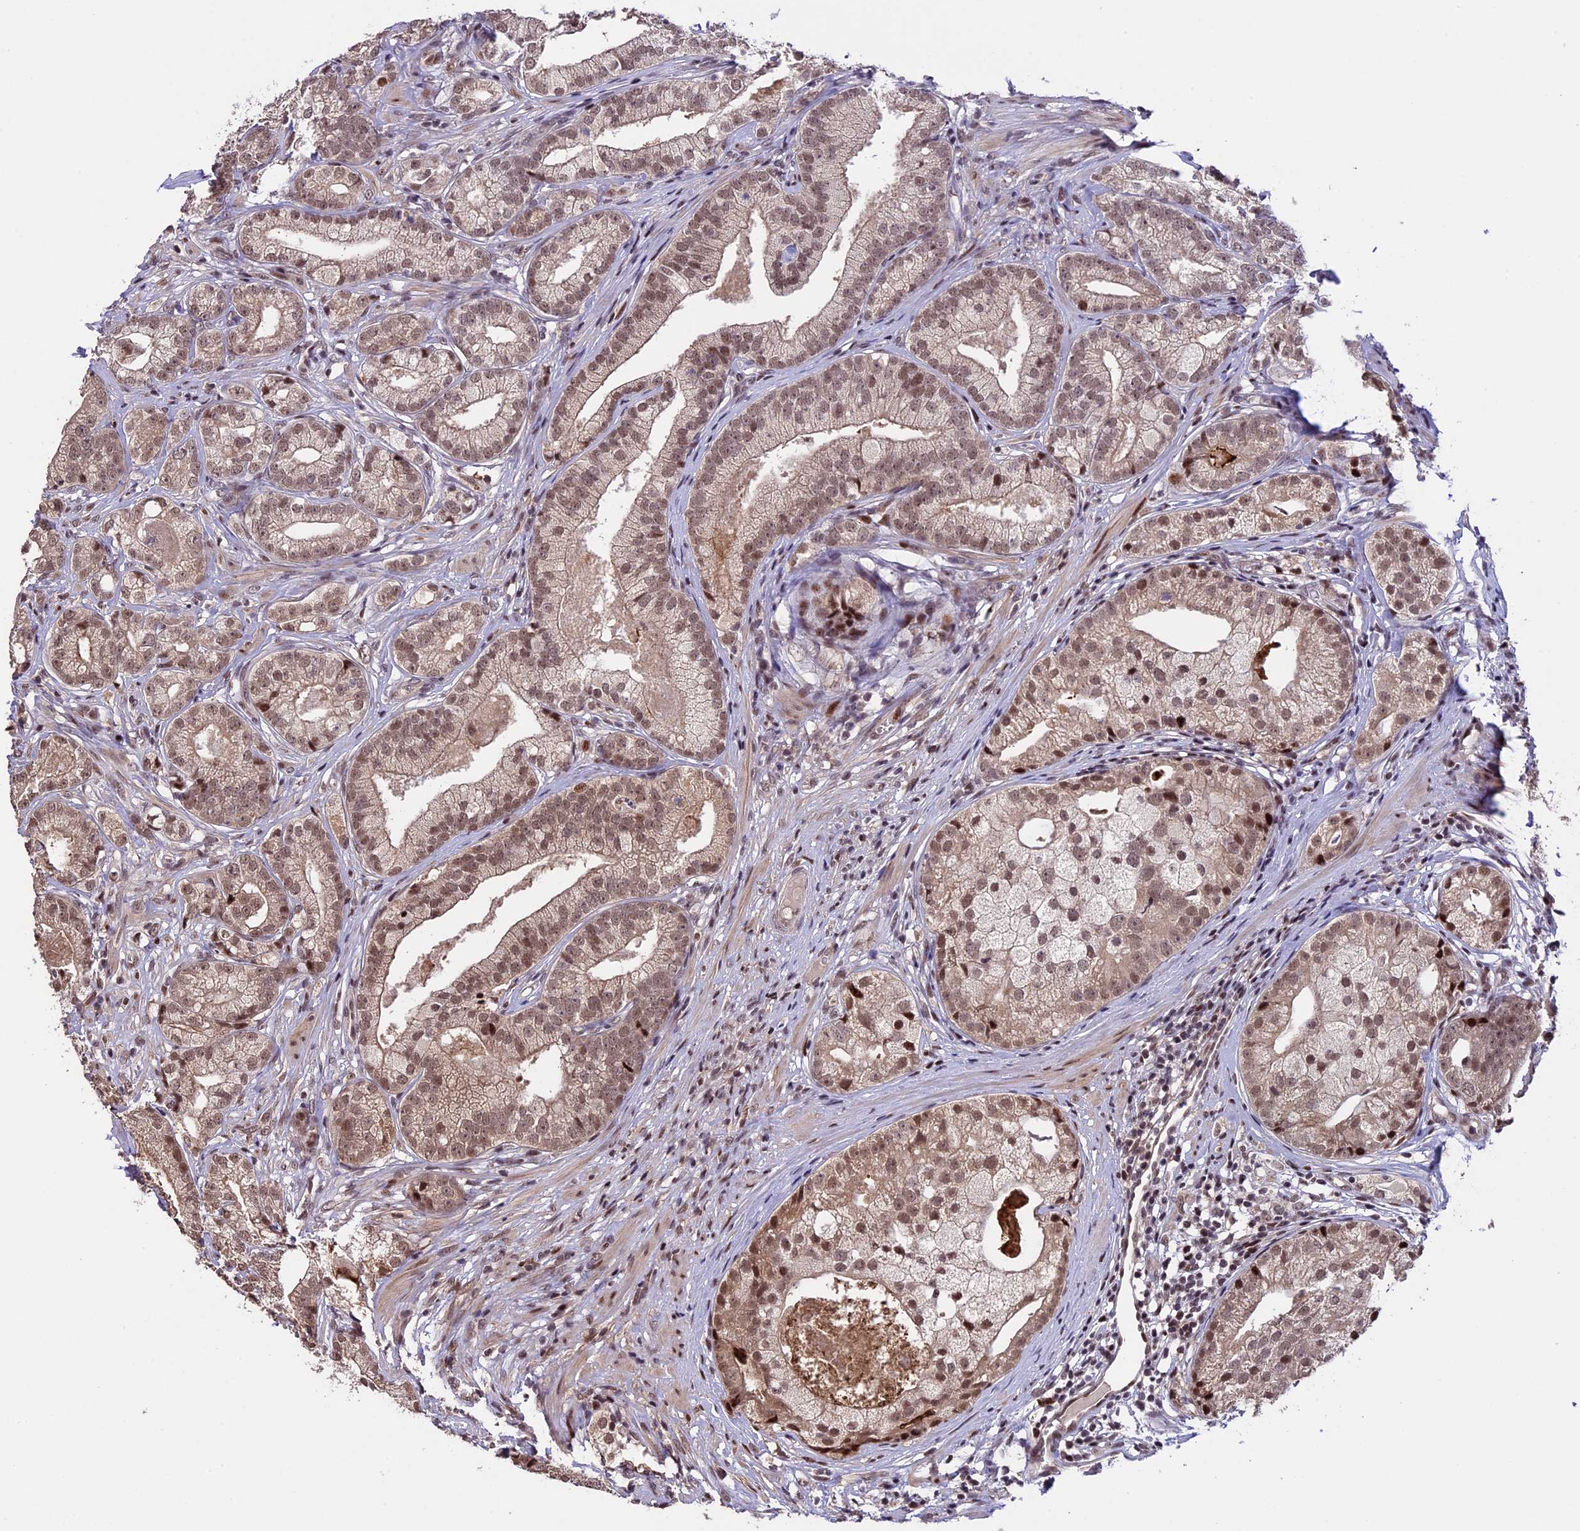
{"staining": {"intensity": "moderate", "quantity": ">75%", "location": "nuclear"}, "tissue": "prostate cancer", "cell_type": "Tumor cells", "image_type": "cancer", "snomed": [{"axis": "morphology", "description": "Adenocarcinoma, High grade"}, {"axis": "topography", "description": "Prostate"}], "caption": "This histopathology image shows IHC staining of human prostate adenocarcinoma (high-grade), with medium moderate nuclear staining in about >75% of tumor cells.", "gene": "TCP11L2", "patient": {"sex": "male", "age": 69}}